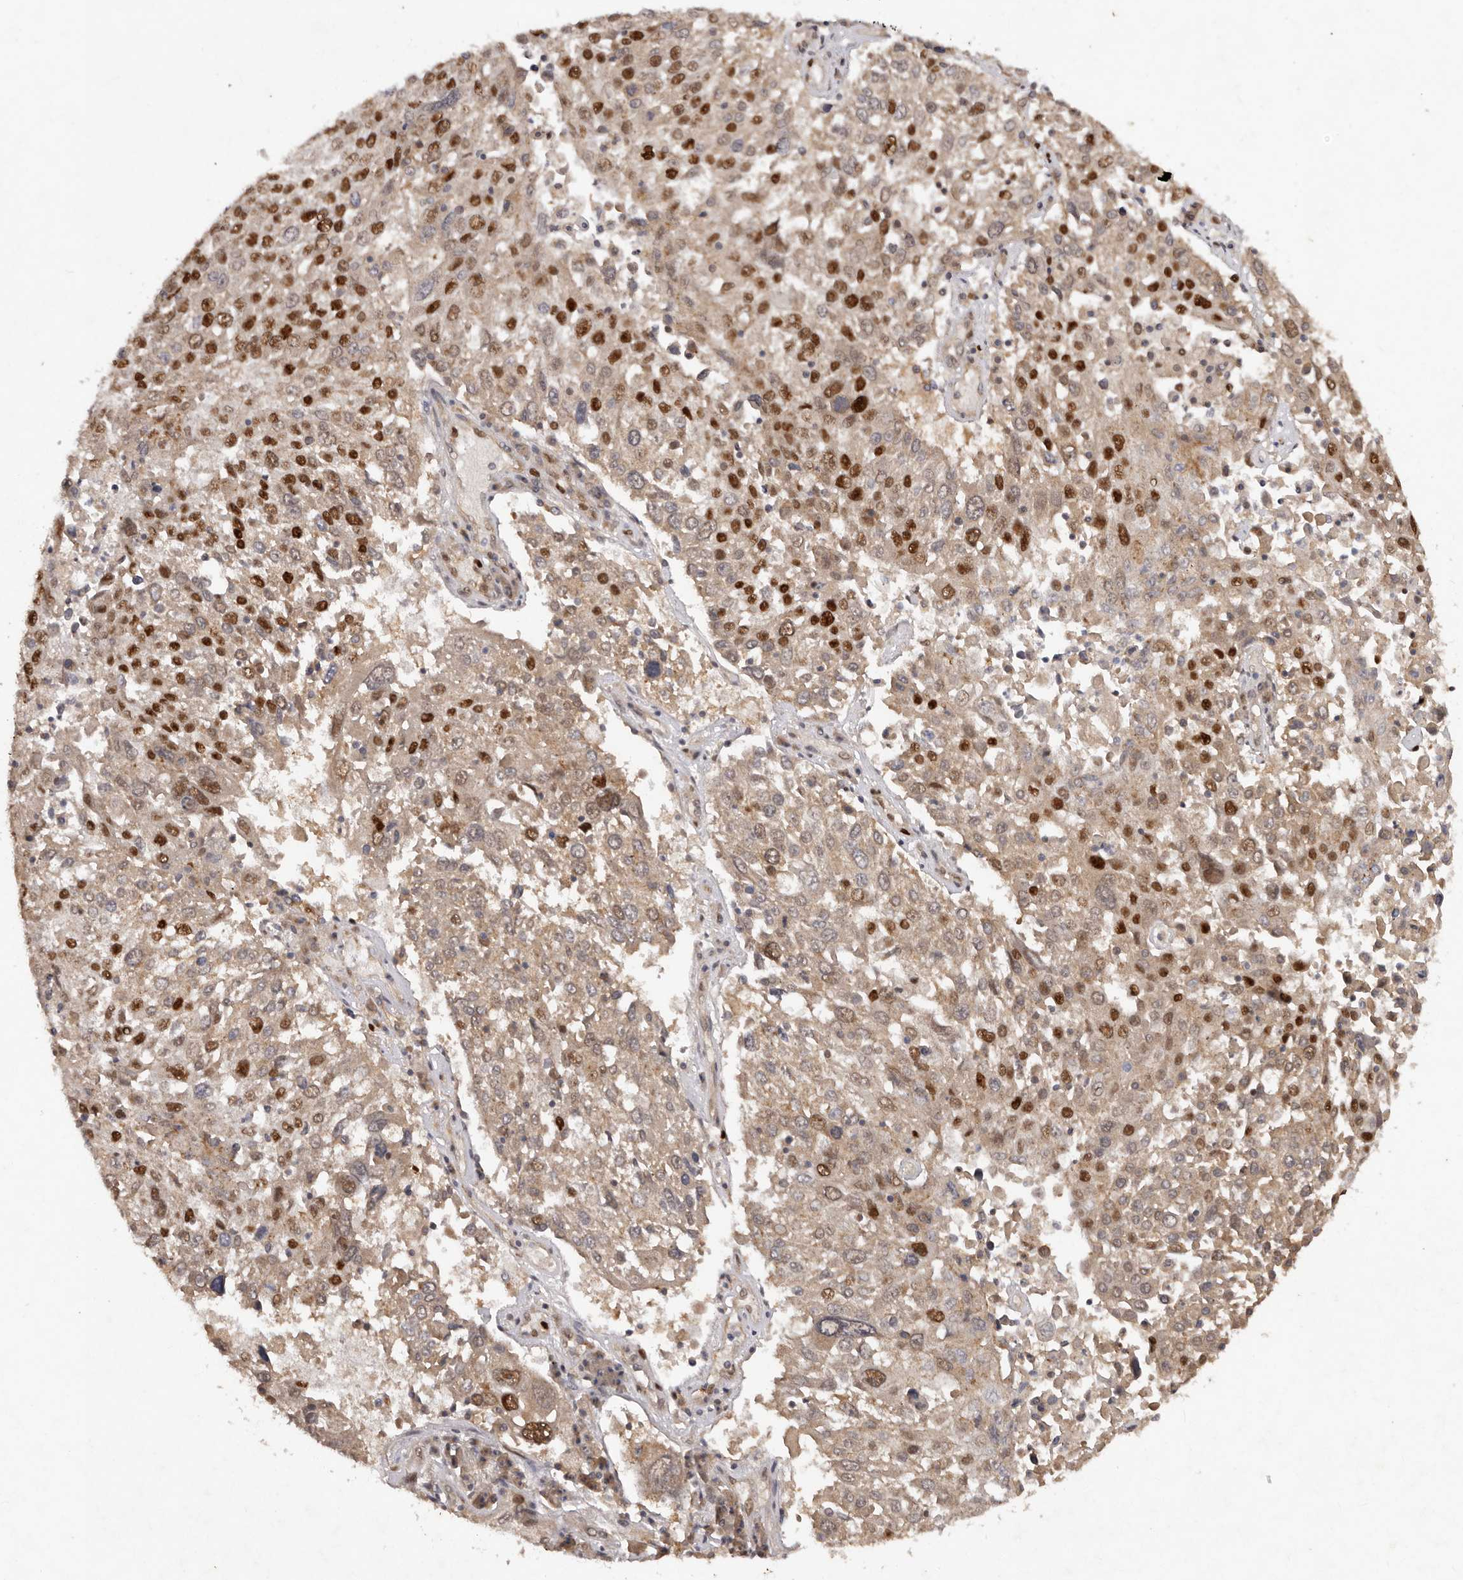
{"staining": {"intensity": "strong", "quantity": "25%-75%", "location": "cytoplasmic/membranous,nuclear"}, "tissue": "lung cancer", "cell_type": "Tumor cells", "image_type": "cancer", "snomed": [{"axis": "morphology", "description": "Squamous cell carcinoma, NOS"}, {"axis": "topography", "description": "Lung"}], "caption": "A histopathology image of squamous cell carcinoma (lung) stained for a protein demonstrates strong cytoplasmic/membranous and nuclear brown staining in tumor cells. (DAB = brown stain, brightfield microscopy at high magnification).", "gene": "KLF7", "patient": {"sex": "male", "age": 65}}